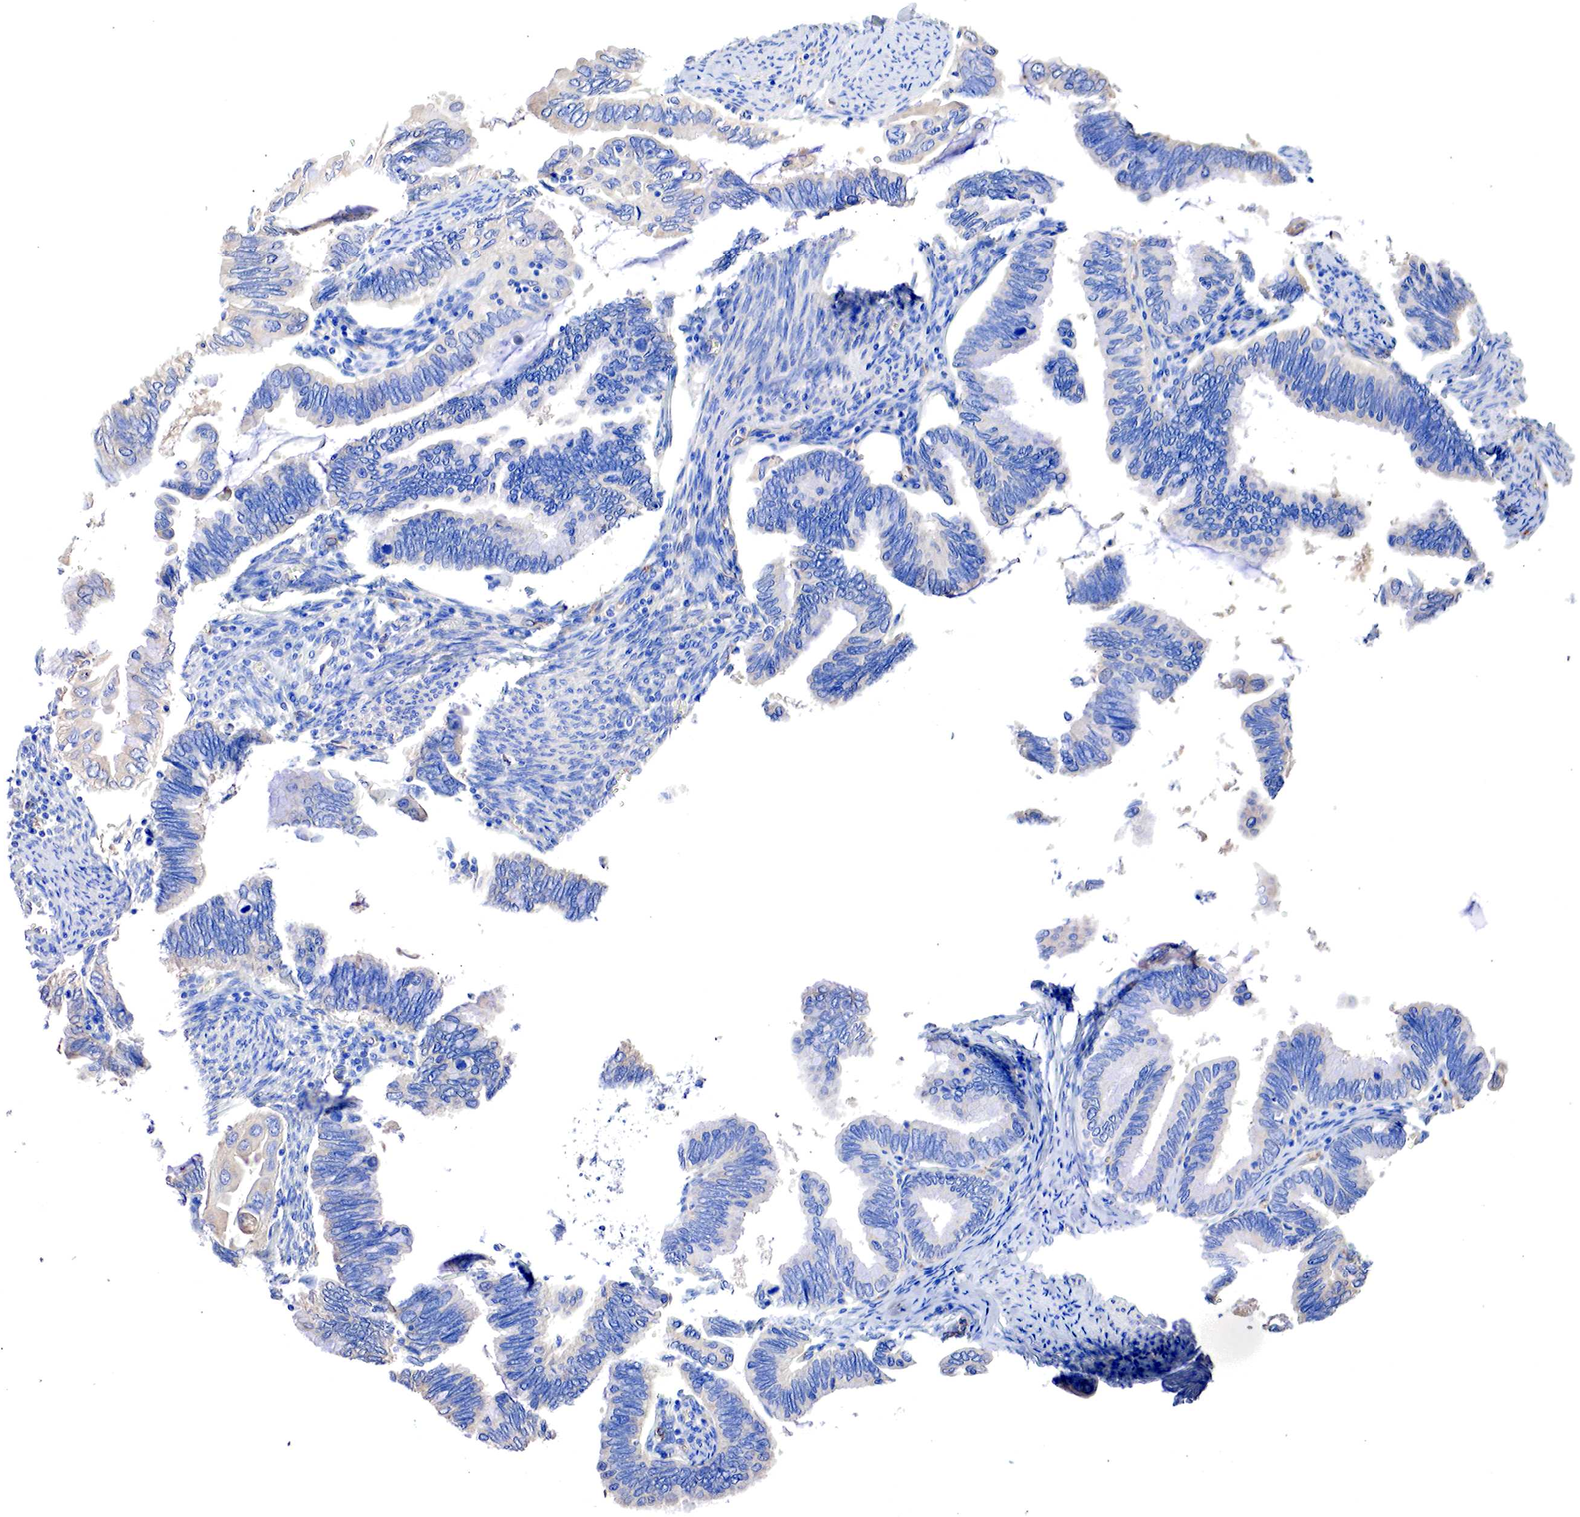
{"staining": {"intensity": "negative", "quantity": "none", "location": "none"}, "tissue": "cervical cancer", "cell_type": "Tumor cells", "image_type": "cancer", "snomed": [{"axis": "morphology", "description": "Adenocarcinoma, NOS"}, {"axis": "topography", "description": "Cervix"}], "caption": "Immunohistochemistry of human cervical cancer shows no staining in tumor cells.", "gene": "RDX", "patient": {"sex": "female", "age": 49}}